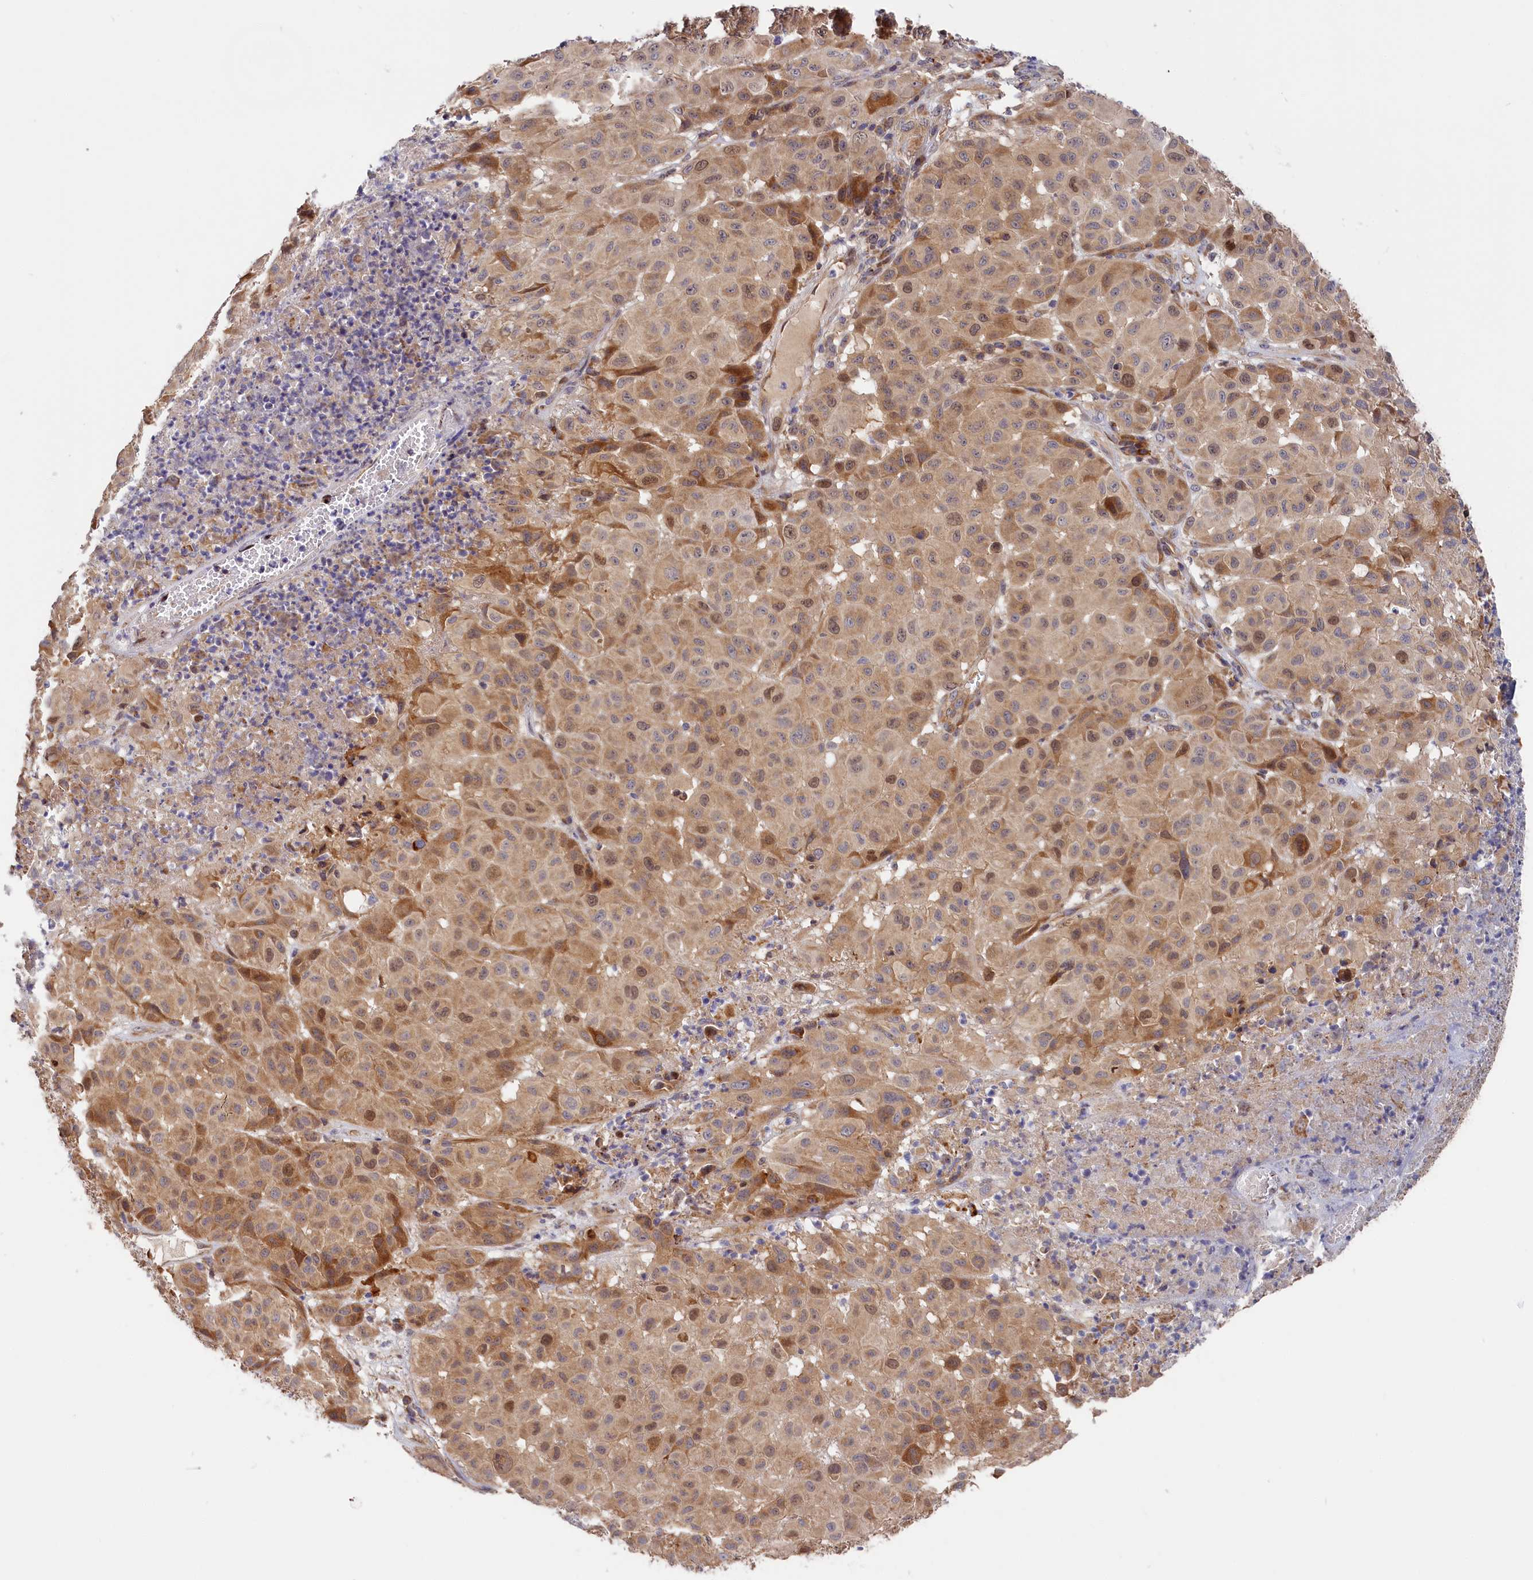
{"staining": {"intensity": "moderate", "quantity": ">75%", "location": "cytoplasmic/membranous,nuclear"}, "tissue": "melanoma", "cell_type": "Tumor cells", "image_type": "cancer", "snomed": [{"axis": "morphology", "description": "Malignant melanoma, NOS"}, {"axis": "topography", "description": "Skin"}], "caption": "About >75% of tumor cells in malignant melanoma show moderate cytoplasmic/membranous and nuclear protein expression as visualized by brown immunohistochemical staining.", "gene": "CEP44", "patient": {"sex": "male", "age": 73}}